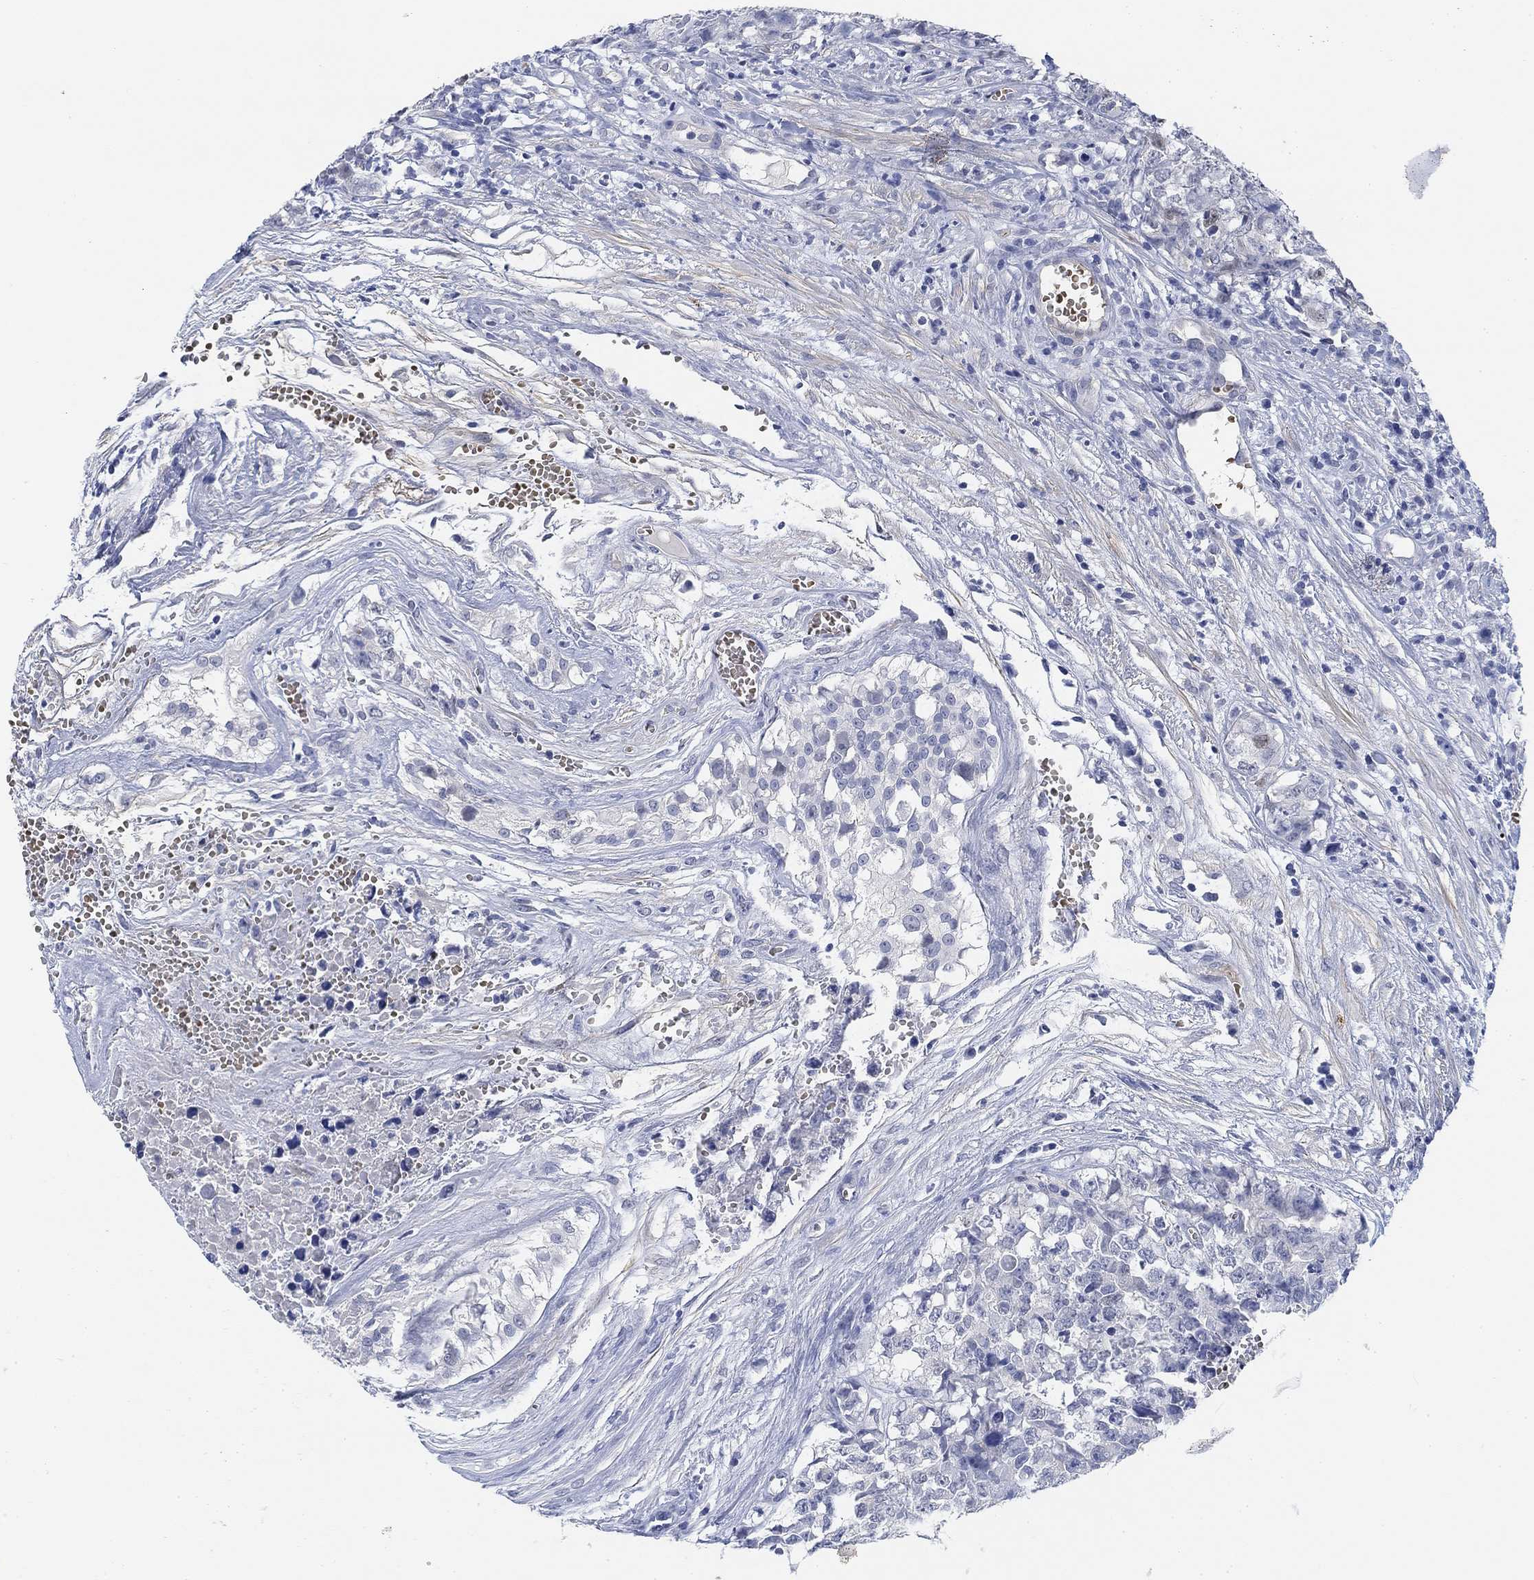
{"staining": {"intensity": "negative", "quantity": "none", "location": "none"}, "tissue": "testis cancer", "cell_type": "Tumor cells", "image_type": "cancer", "snomed": [{"axis": "morphology", "description": "Carcinoma, Embryonal, NOS"}, {"axis": "topography", "description": "Testis"}], "caption": "A high-resolution photomicrograph shows IHC staining of testis cancer (embryonal carcinoma), which exhibits no significant staining in tumor cells.", "gene": "PAX6", "patient": {"sex": "male", "age": 23}}